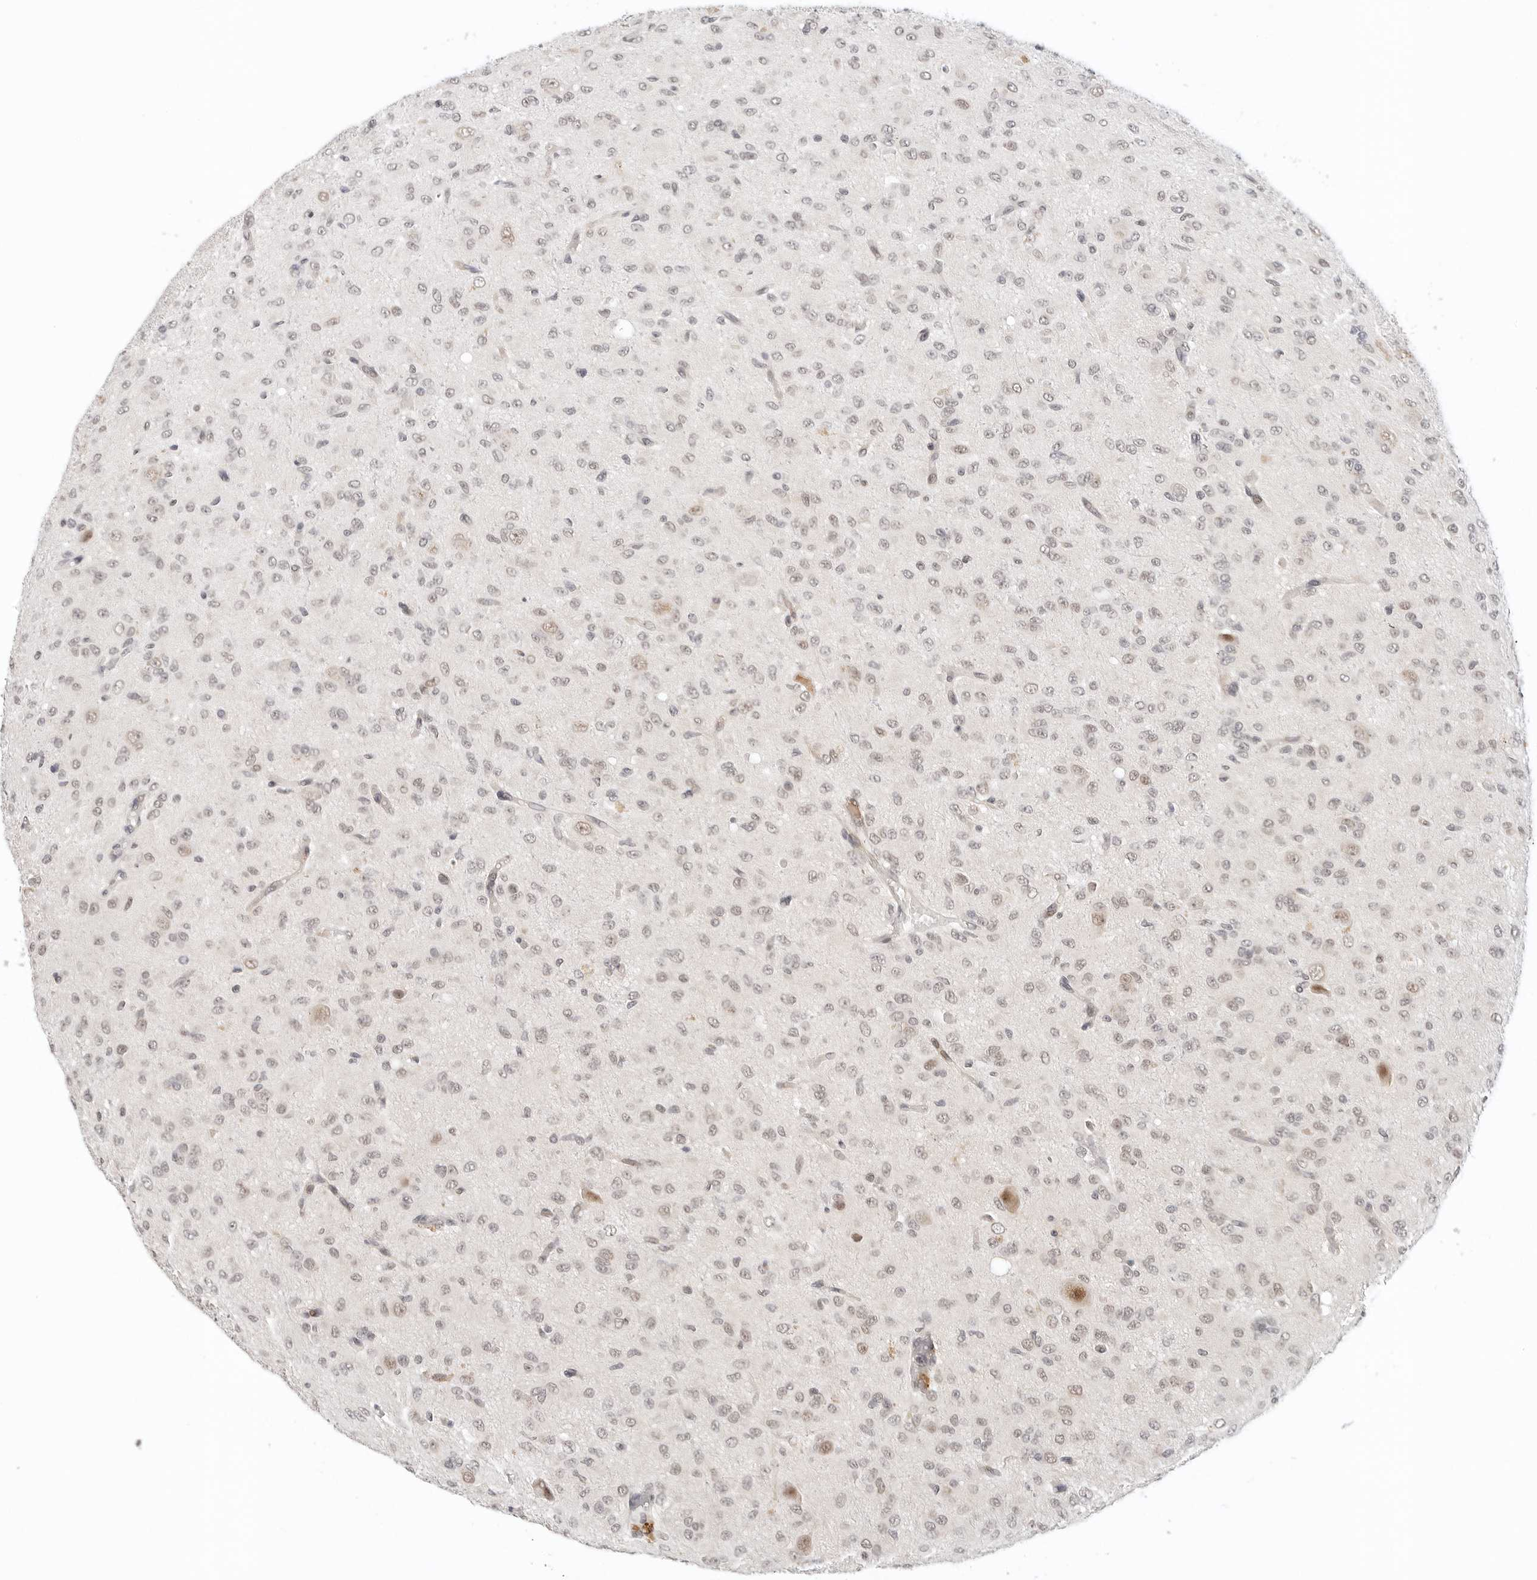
{"staining": {"intensity": "weak", "quantity": ">75%", "location": "nuclear"}, "tissue": "glioma", "cell_type": "Tumor cells", "image_type": "cancer", "snomed": [{"axis": "morphology", "description": "Glioma, malignant, High grade"}, {"axis": "topography", "description": "Brain"}], "caption": "High-grade glioma (malignant) stained for a protein (brown) demonstrates weak nuclear positive expression in approximately >75% of tumor cells.", "gene": "TSEN2", "patient": {"sex": "female", "age": 59}}